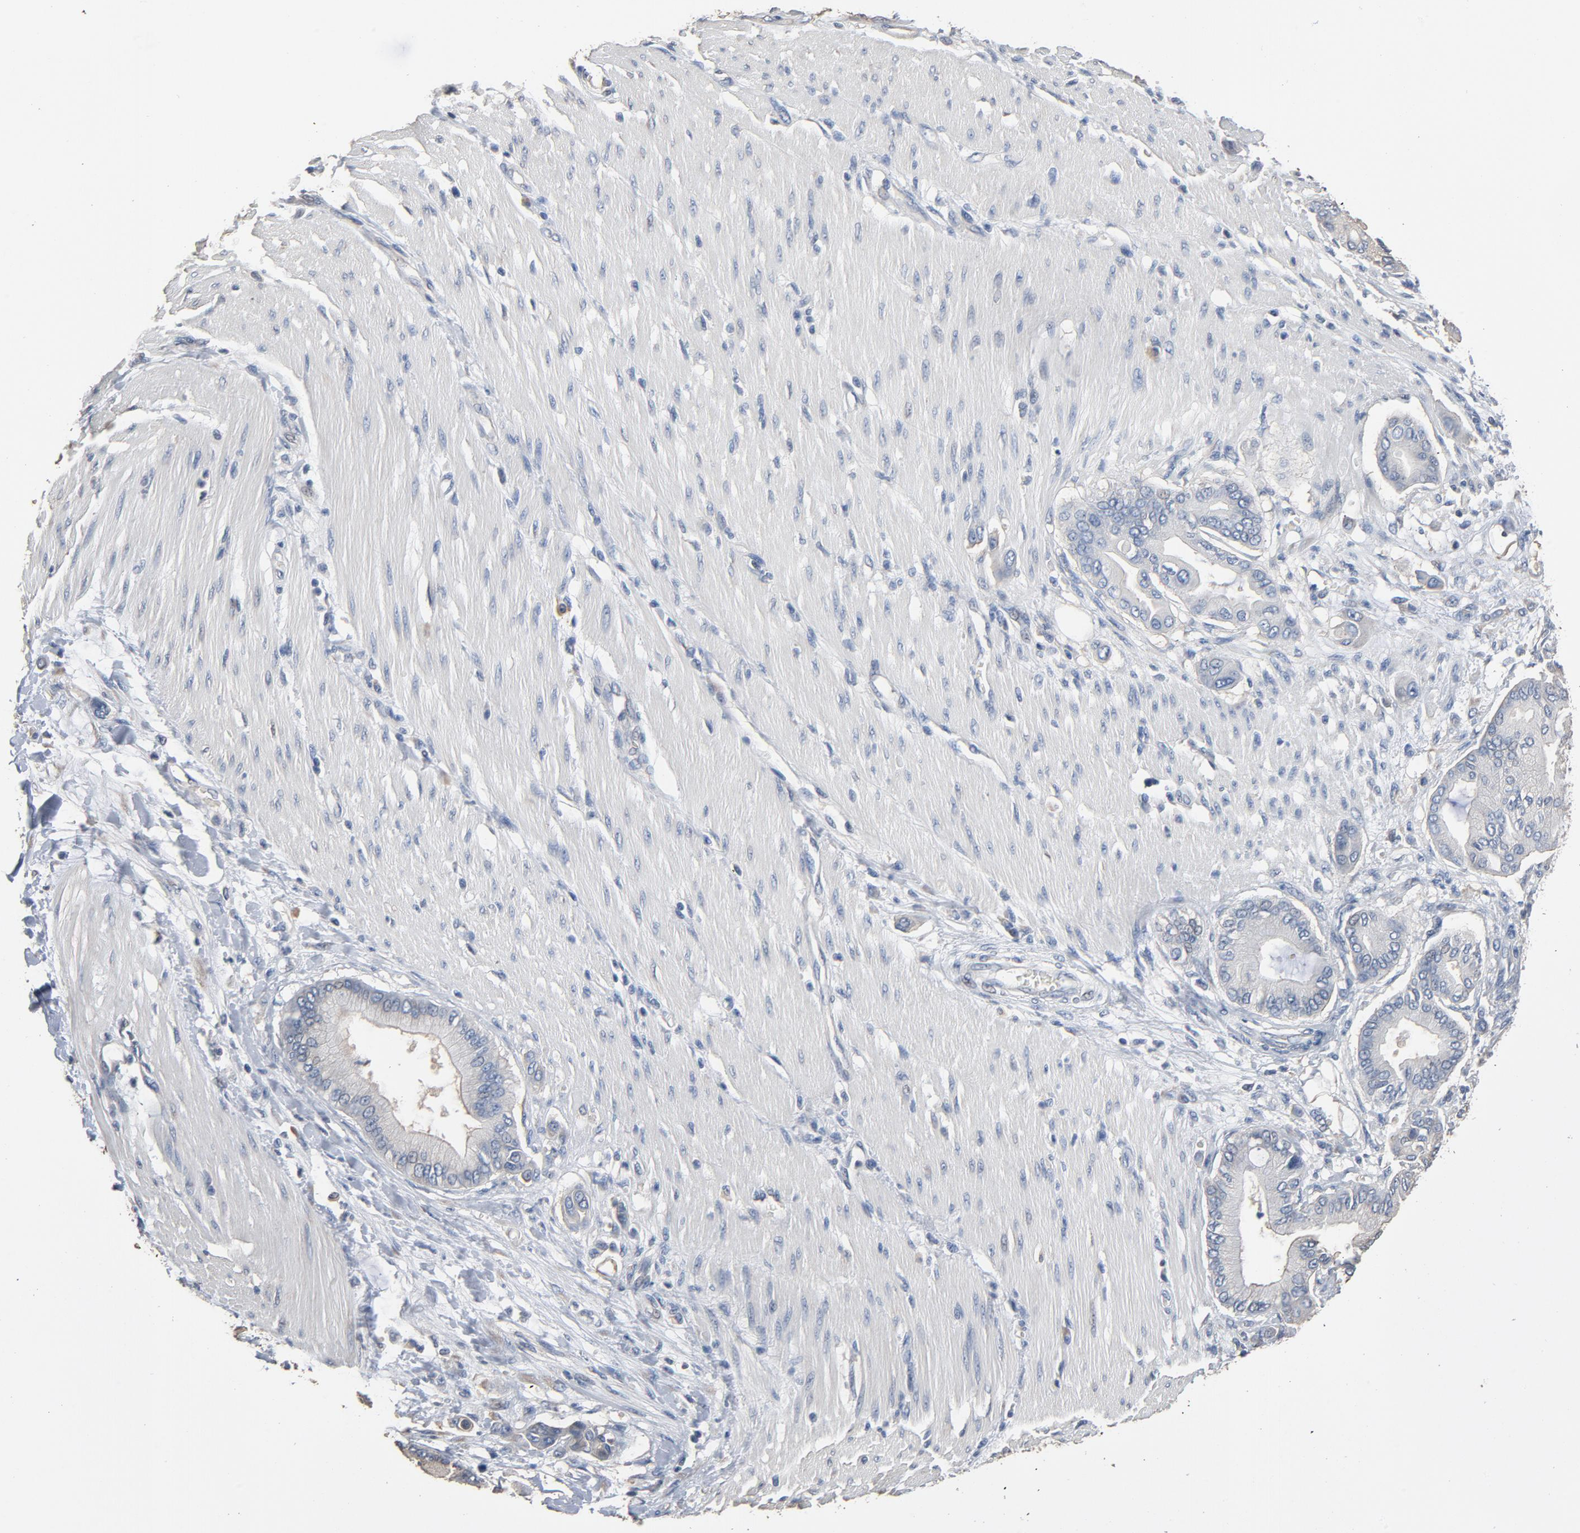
{"staining": {"intensity": "negative", "quantity": "none", "location": "none"}, "tissue": "pancreatic cancer", "cell_type": "Tumor cells", "image_type": "cancer", "snomed": [{"axis": "morphology", "description": "Adenocarcinoma, NOS"}, {"axis": "morphology", "description": "Adenocarcinoma, metastatic, NOS"}, {"axis": "topography", "description": "Lymph node"}, {"axis": "topography", "description": "Pancreas"}, {"axis": "topography", "description": "Duodenum"}], "caption": "DAB (3,3'-diaminobenzidine) immunohistochemical staining of human pancreatic cancer displays no significant positivity in tumor cells.", "gene": "SOX6", "patient": {"sex": "female", "age": 64}}